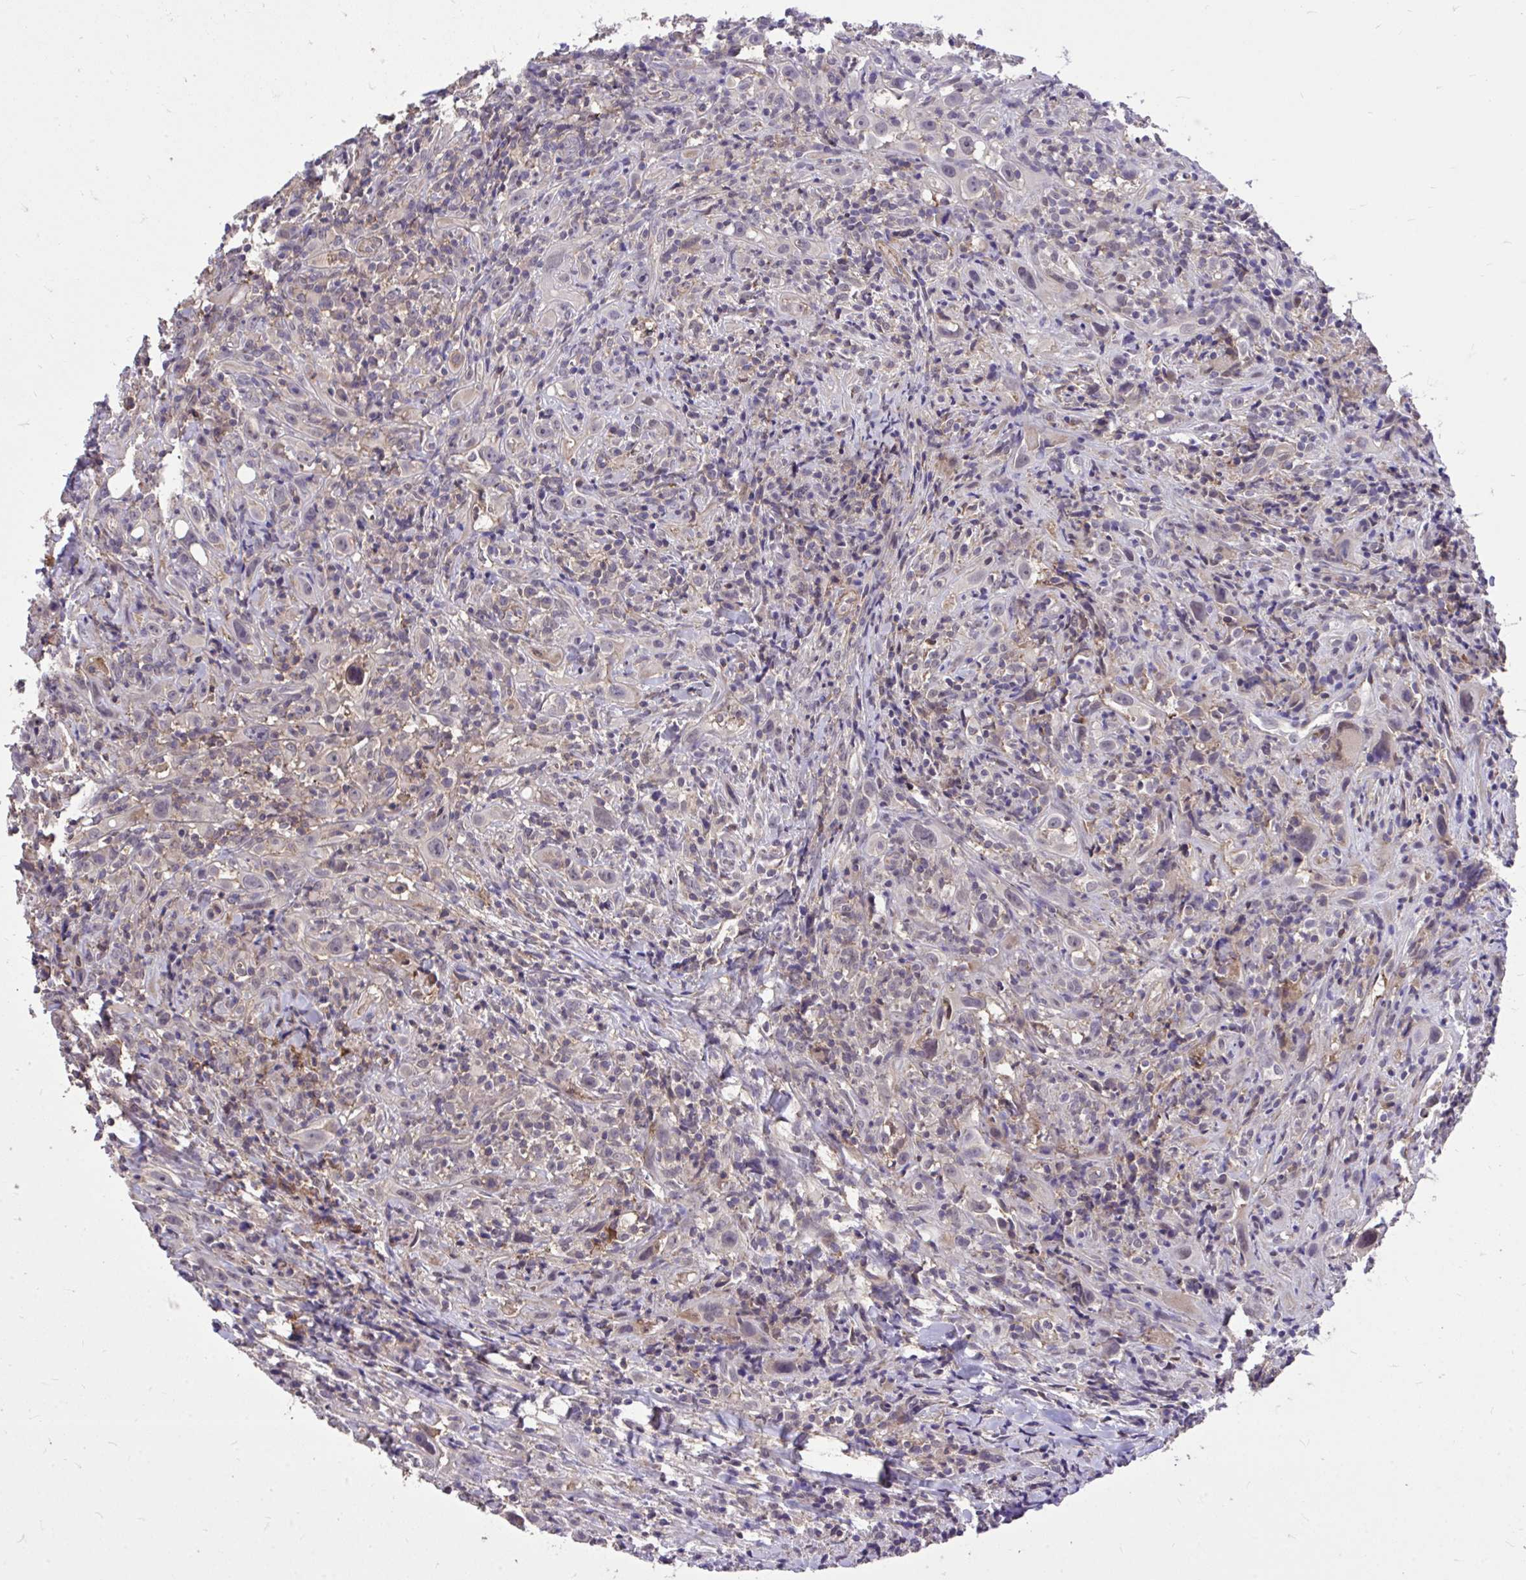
{"staining": {"intensity": "negative", "quantity": "none", "location": "none"}, "tissue": "head and neck cancer", "cell_type": "Tumor cells", "image_type": "cancer", "snomed": [{"axis": "morphology", "description": "Squamous cell carcinoma, NOS"}, {"axis": "topography", "description": "Head-Neck"}], "caption": "Immunohistochemical staining of head and neck cancer (squamous cell carcinoma) exhibits no significant expression in tumor cells.", "gene": "IGFL2", "patient": {"sex": "female", "age": 95}}